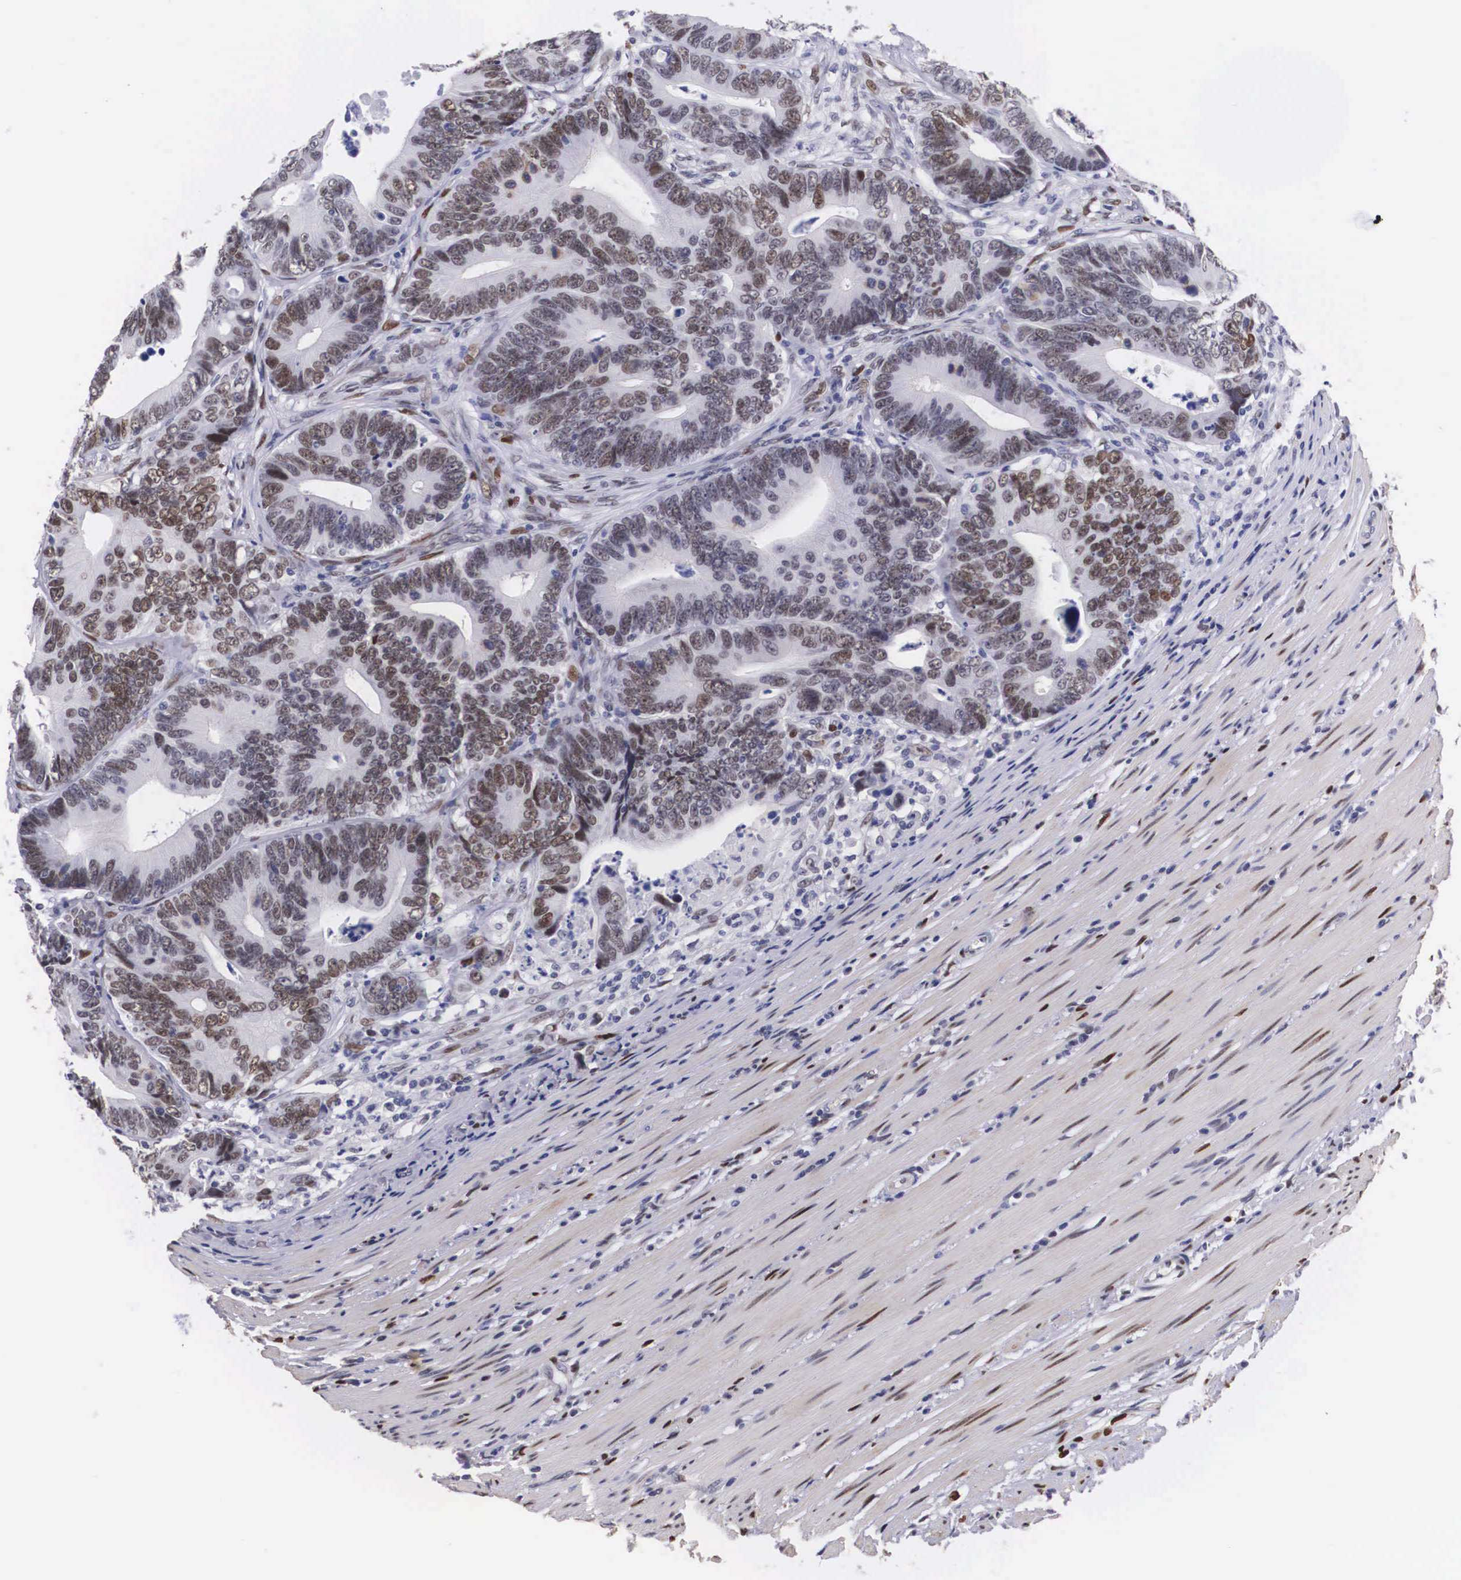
{"staining": {"intensity": "moderate", "quantity": "25%-75%", "location": "nuclear"}, "tissue": "colorectal cancer", "cell_type": "Tumor cells", "image_type": "cancer", "snomed": [{"axis": "morphology", "description": "Adenocarcinoma, NOS"}, {"axis": "topography", "description": "Colon"}], "caption": "Immunohistochemical staining of human colorectal cancer (adenocarcinoma) demonstrates medium levels of moderate nuclear positivity in approximately 25%-75% of tumor cells. Nuclei are stained in blue.", "gene": "KHDRBS3", "patient": {"sex": "female", "age": 78}}